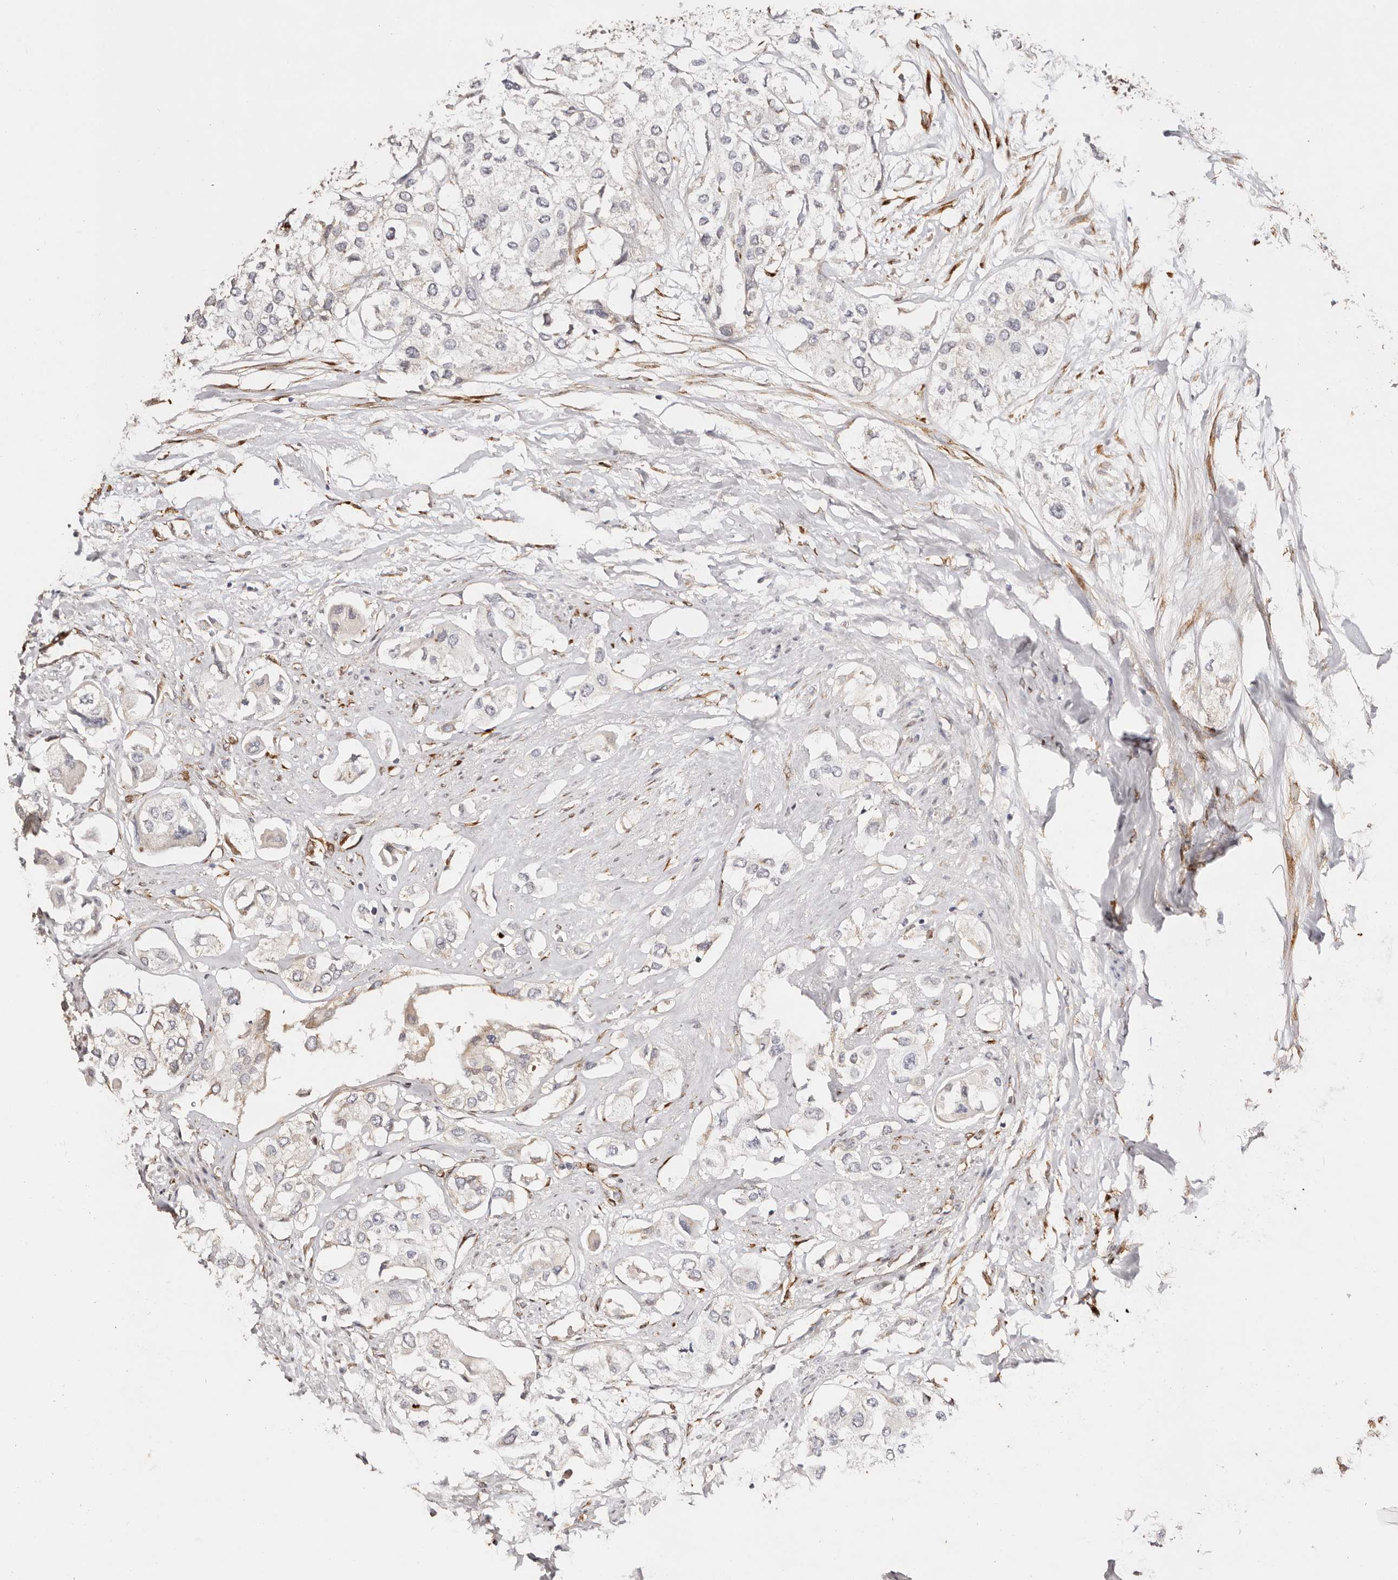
{"staining": {"intensity": "negative", "quantity": "none", "location": "none"}, "tissue": "urothelial cancer", "cell_type": "Tumor cells", "image_type": "cancer", "snomed": [{"axis": "morphology", "description": "Urothelial carcinoma, High grade"}, {"axis": "topography", "description": "Urinary bladder"}], "caption": "The micrograph shows no staining of tumor cells in urothelial cancer.", "gene": "SERPINH1", "patient": {"sex": "male", "age": 64}}